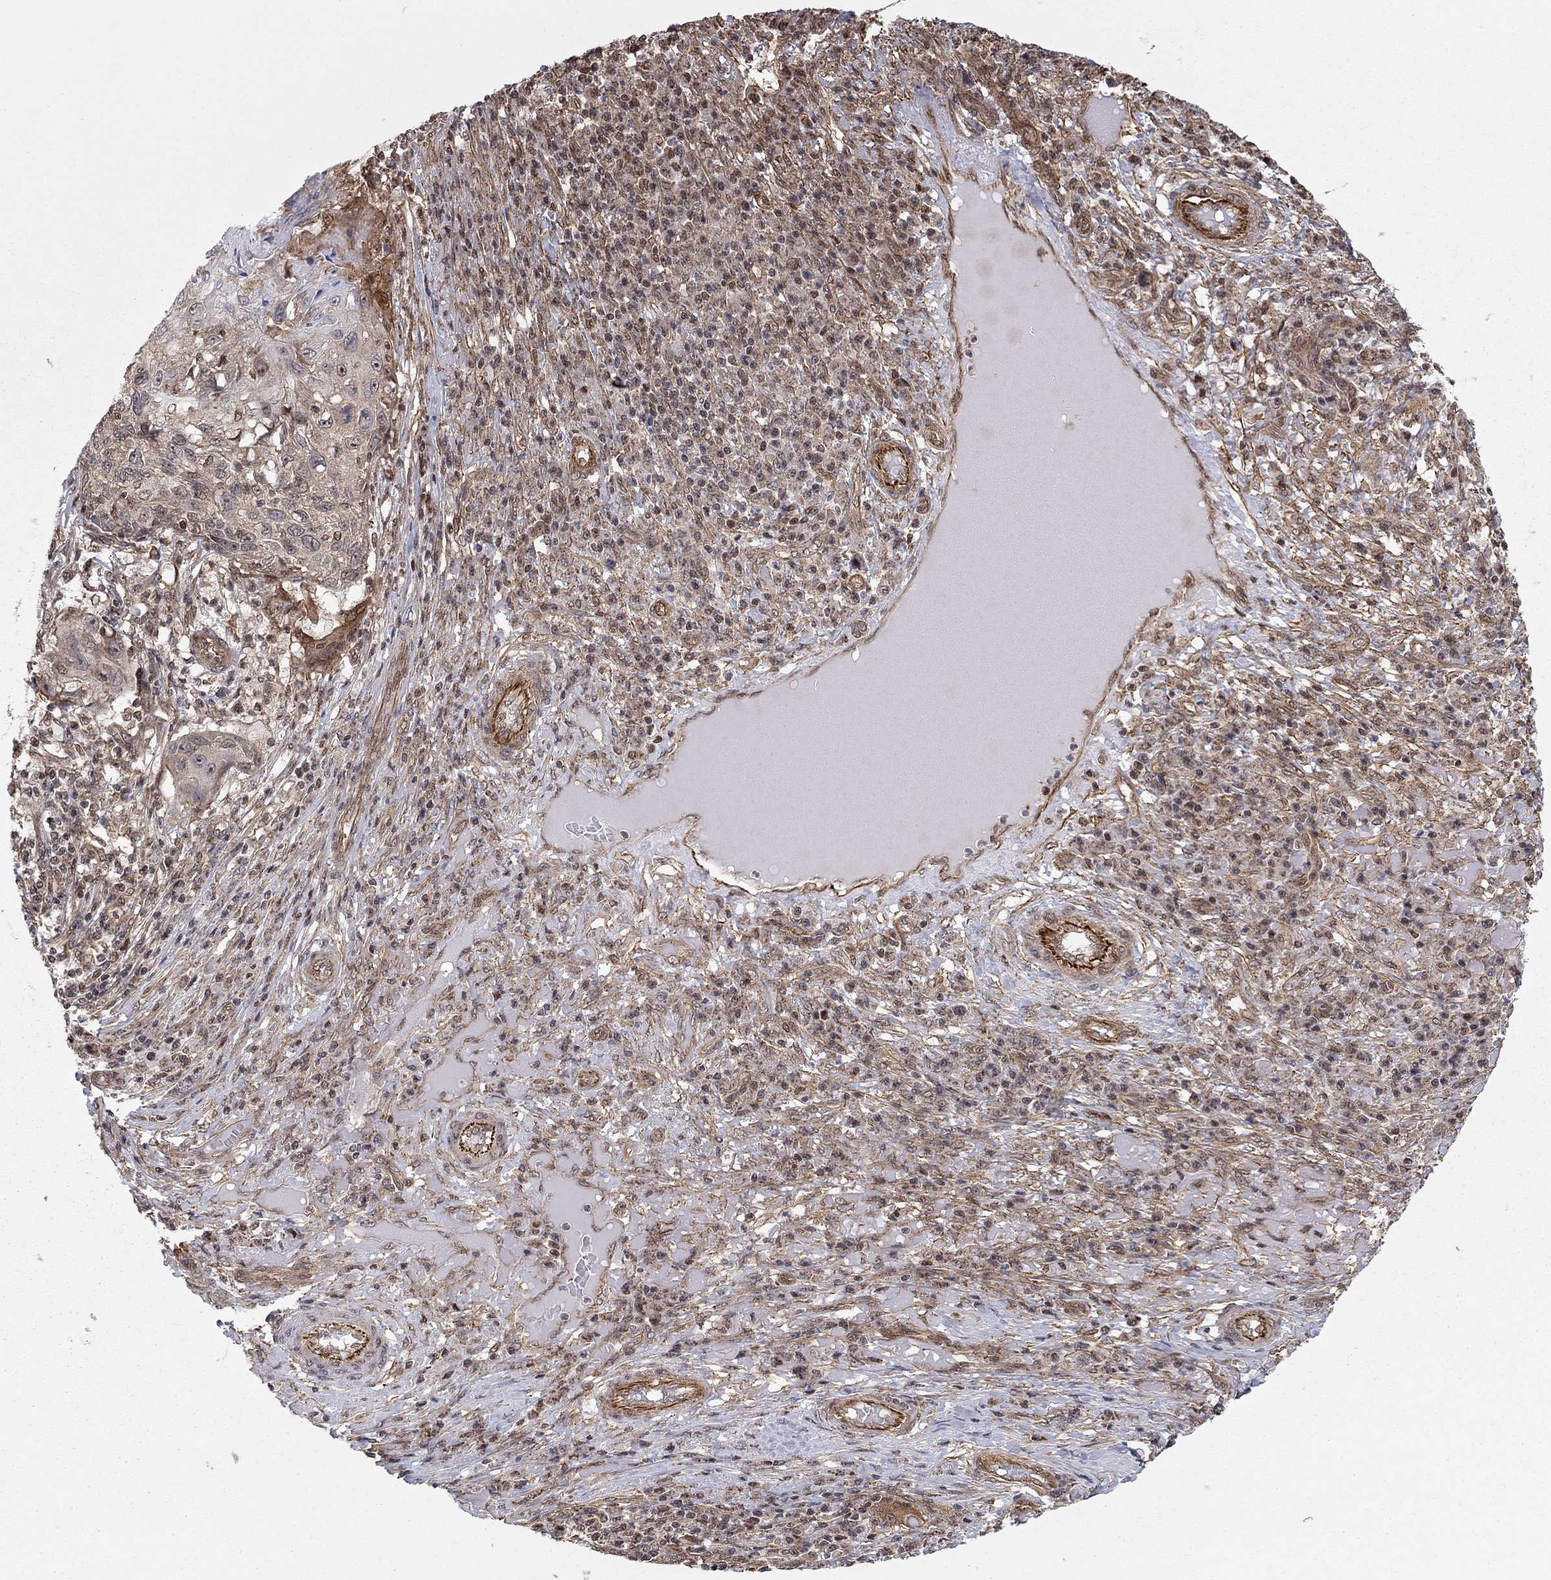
{"staining": {"intensity": "weak", "quantity": "<25%", "location": "cytoplasmic/membranous"}, "tissue": "skin cancer", "cell_type": "Tumor cells", "image_type": "cancer", "snomed": [{"axis": "morphology", "description": "Squamous cell carcinoma, NOS"}, {"axis": "topography", "description": "Skin"}], "caption": "A high-resolution image shows IHC staining of squamous cell carcinoma (skin), which reveals no significant expression in tumor cells.", "gene": "TDP1", "patient": {"sex": "male", "age": 92}}